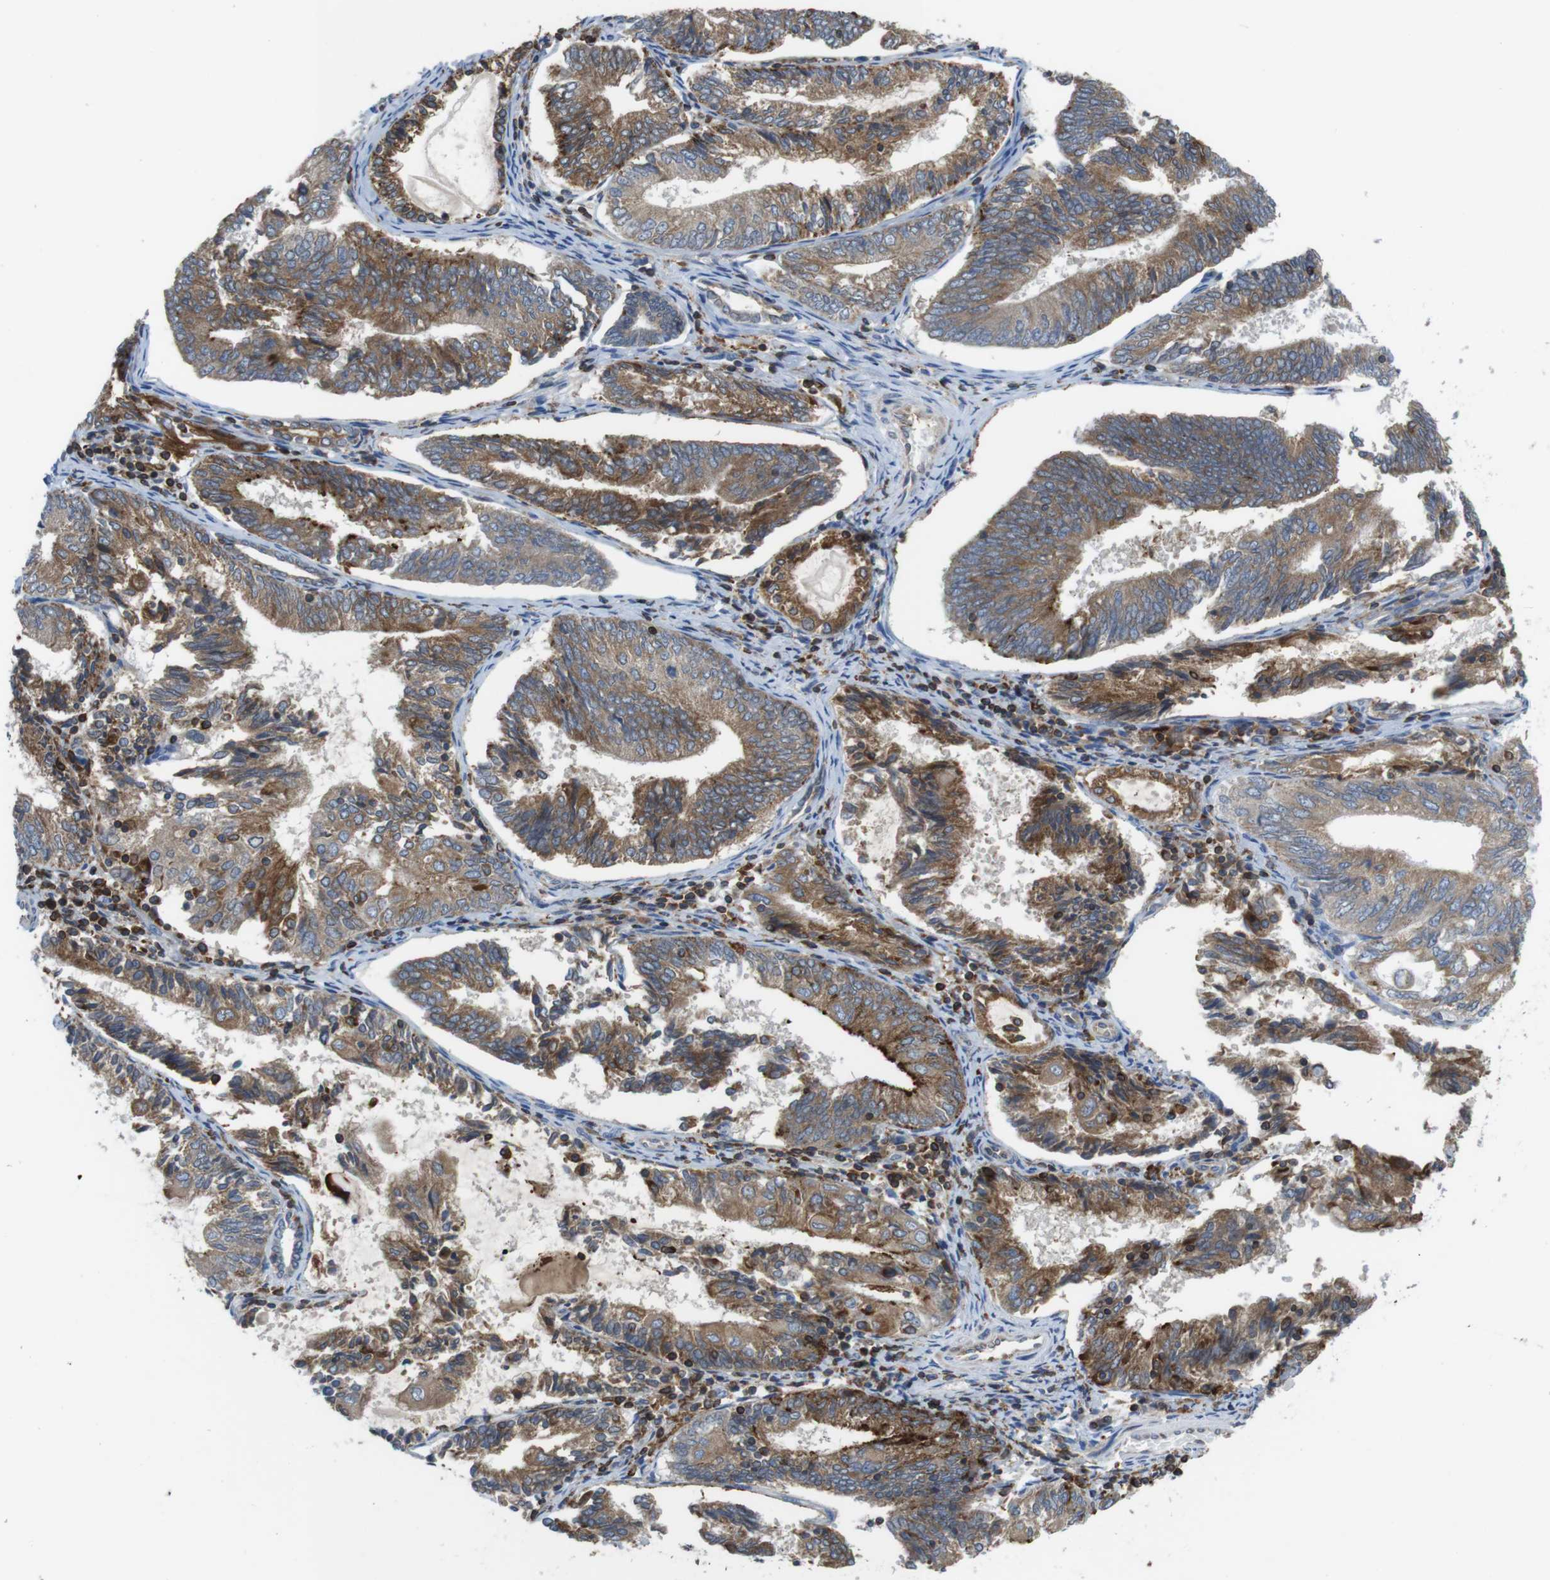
{"staining": {"intensity": "moderate", "quantity": ">75%", "location": "cytoplasmic/membranous"}, "tissue": "endometrial cancer", "cell_type": "Tumor cells", "image_type": "cancer", "snomed": [{"axis": "morphology", "description": "Adenocarcinoma, NOS"}, {"axis": "topography", "description": "Endometrium"}], "caption": "Approximately >75% of tumor cells in adenocarcinoma (endometrial) display moderate cytoplasmic/membranous protein staining as visualized by brown immunohistochemical staining.", "gene": "ARL6IP5", "patient": {"sex": "female", "age": 81}}